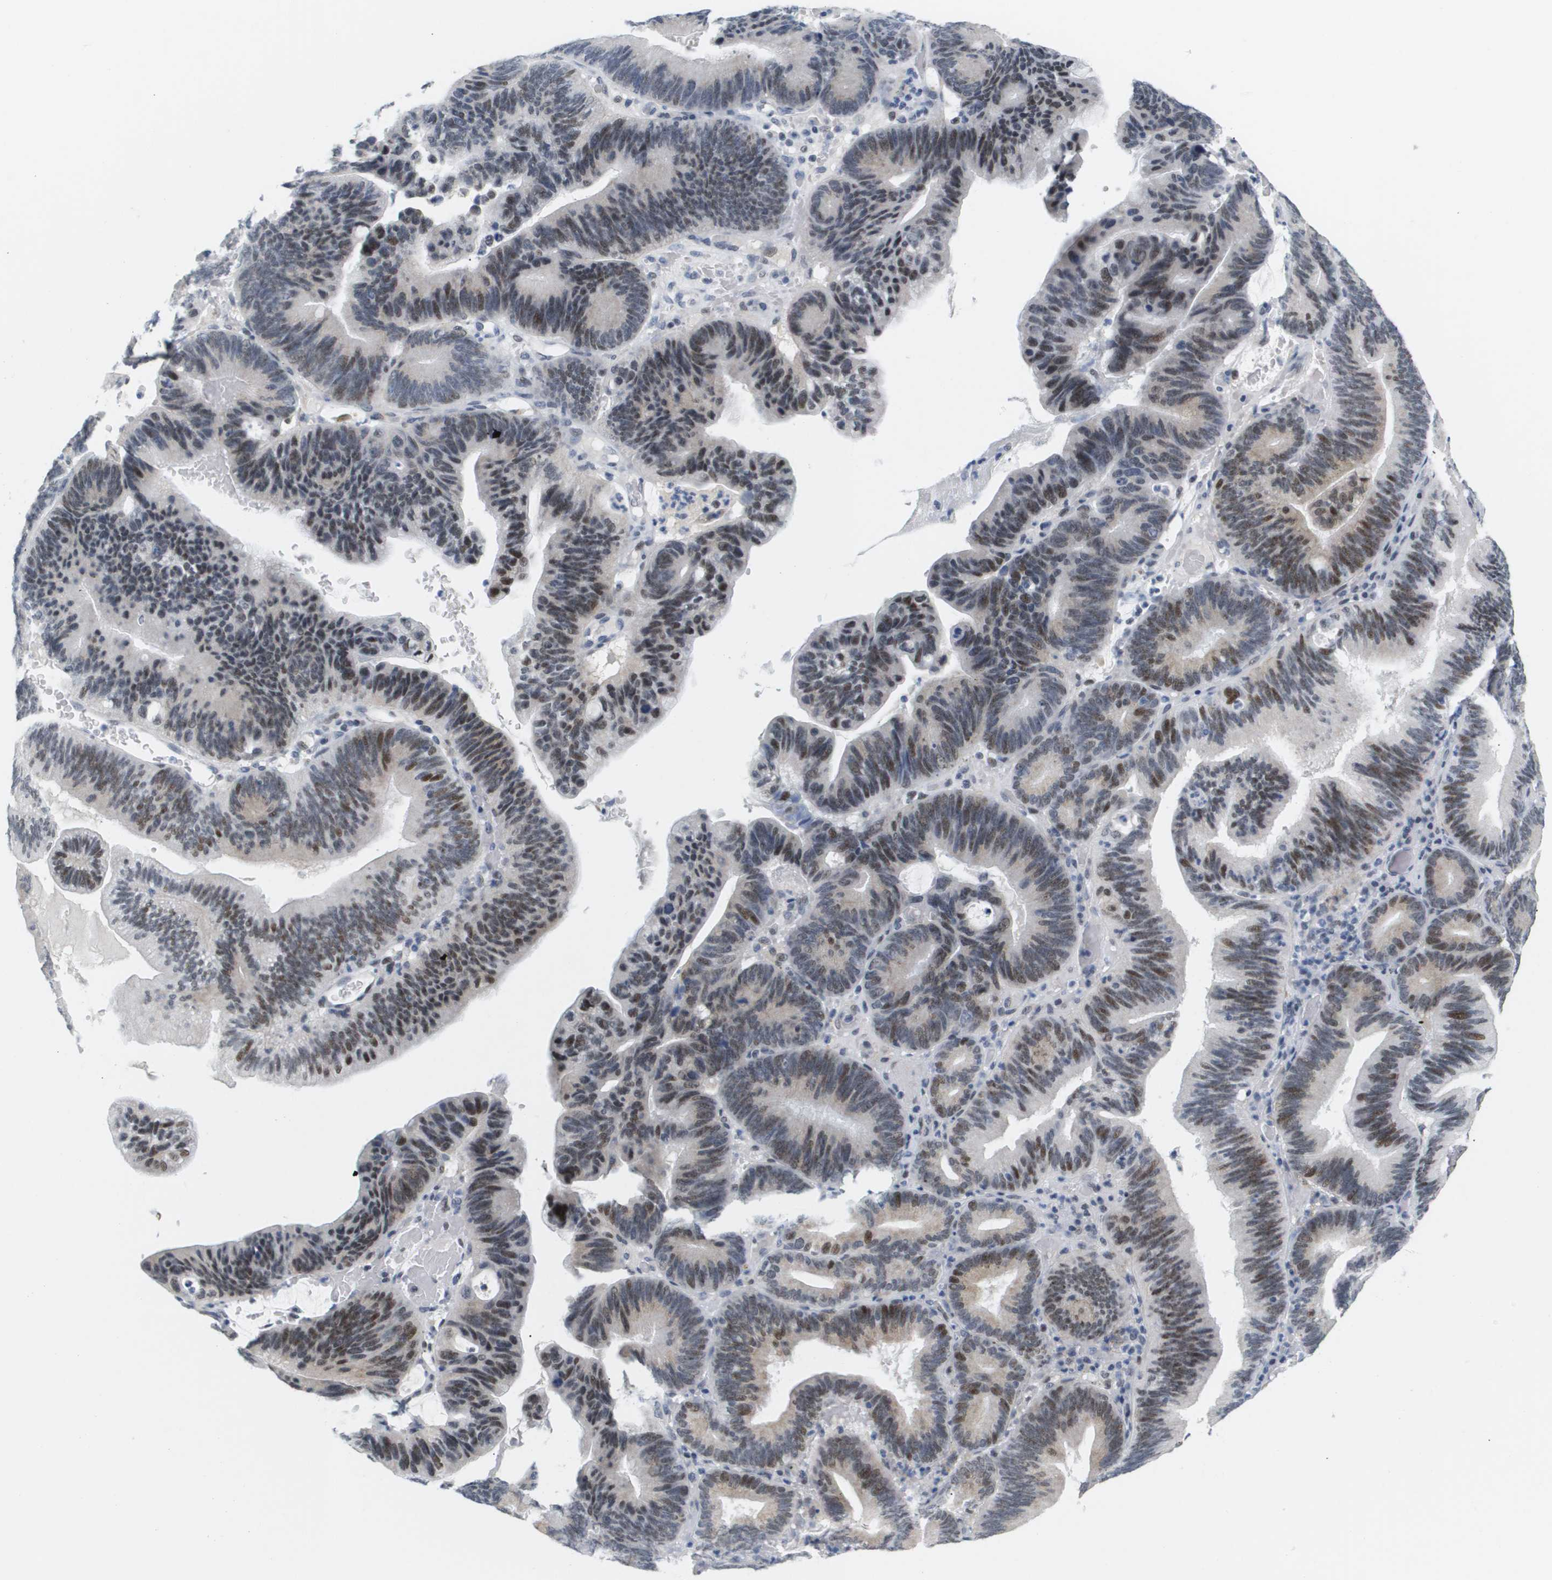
{"staining": {"intensity": "moderate", "quantity": "25%-75%", "location": "nuclear"}, "tissue": "pancreatic cancer", "cell_type": "Tumor cells", "image_type": "cancer", "snomed": [{"axis": "morphology", "description": "Adenocarcinoma, NOS"}, {"axis": "topography", "description": "Pancreas"}], "caption": "Pancreatic cancer (adenocarcinoma) stained with DAB IHC displays medium levels of moderate nuclear staining in approximately 25%-75% of tumor cells.", "gene": "PPARD", "patient": {"sex": "male", "age": 82}}